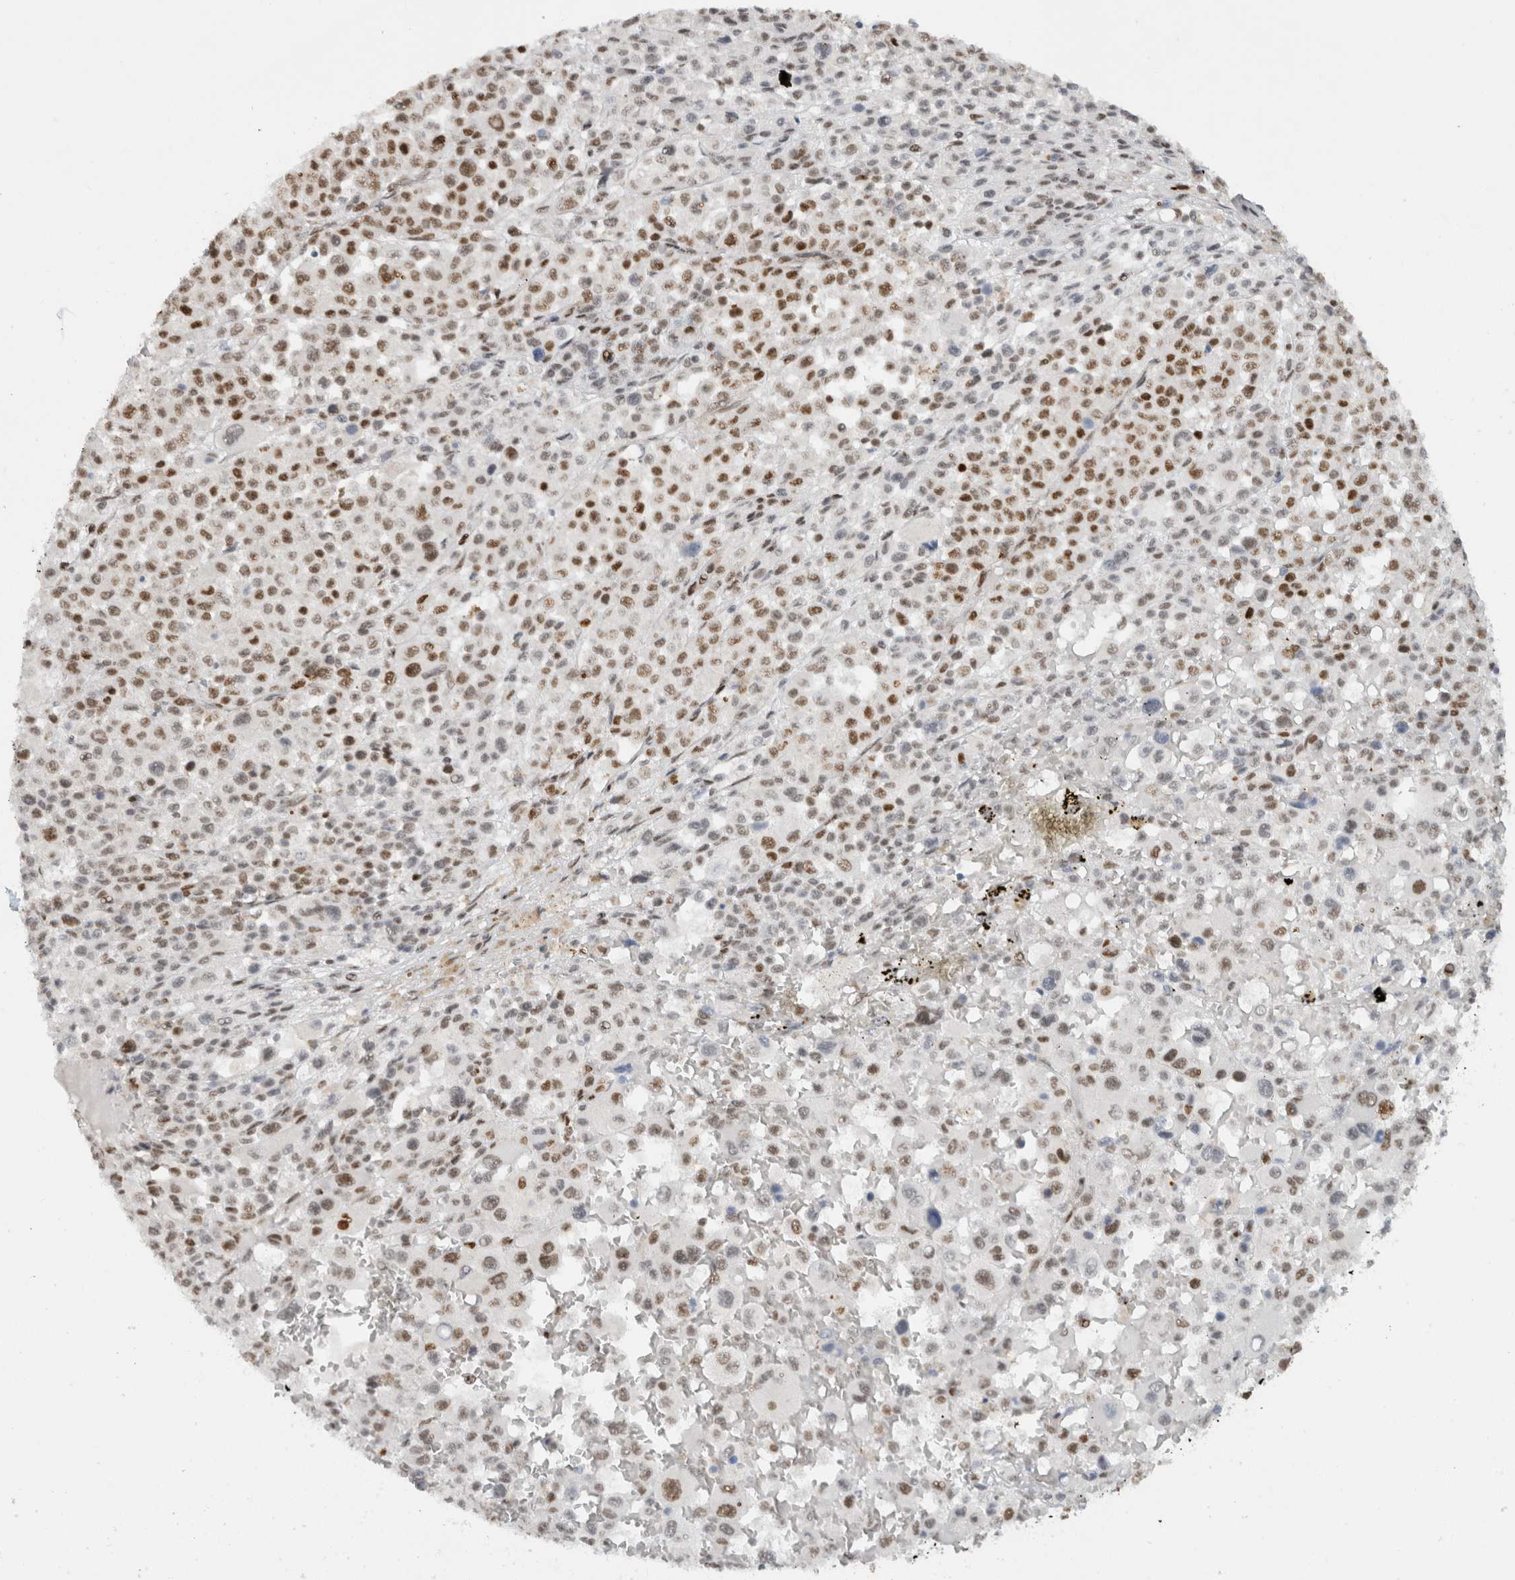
{"staining": {"intensity": "moderate", "quantity": "25%-75%", "location": "nuclear"}, "tissue": "melanoma", "cell_type": "Tumor cells", "image_type": "cancer", "snomed": [{"axis": "morphology", "description": "Malignant melanoma, Metastatic site"}, {"axis": "topography", "description": "Skin"}], "caption": "Moderate nuclear expression for a protein is seen in approximately 25%-75% of tumor cells of malignant melanoma (metastatic site) using immunohistochemistry.", "gene": "HNRNPR", "patient": {"sex": "female", "age": 74}}